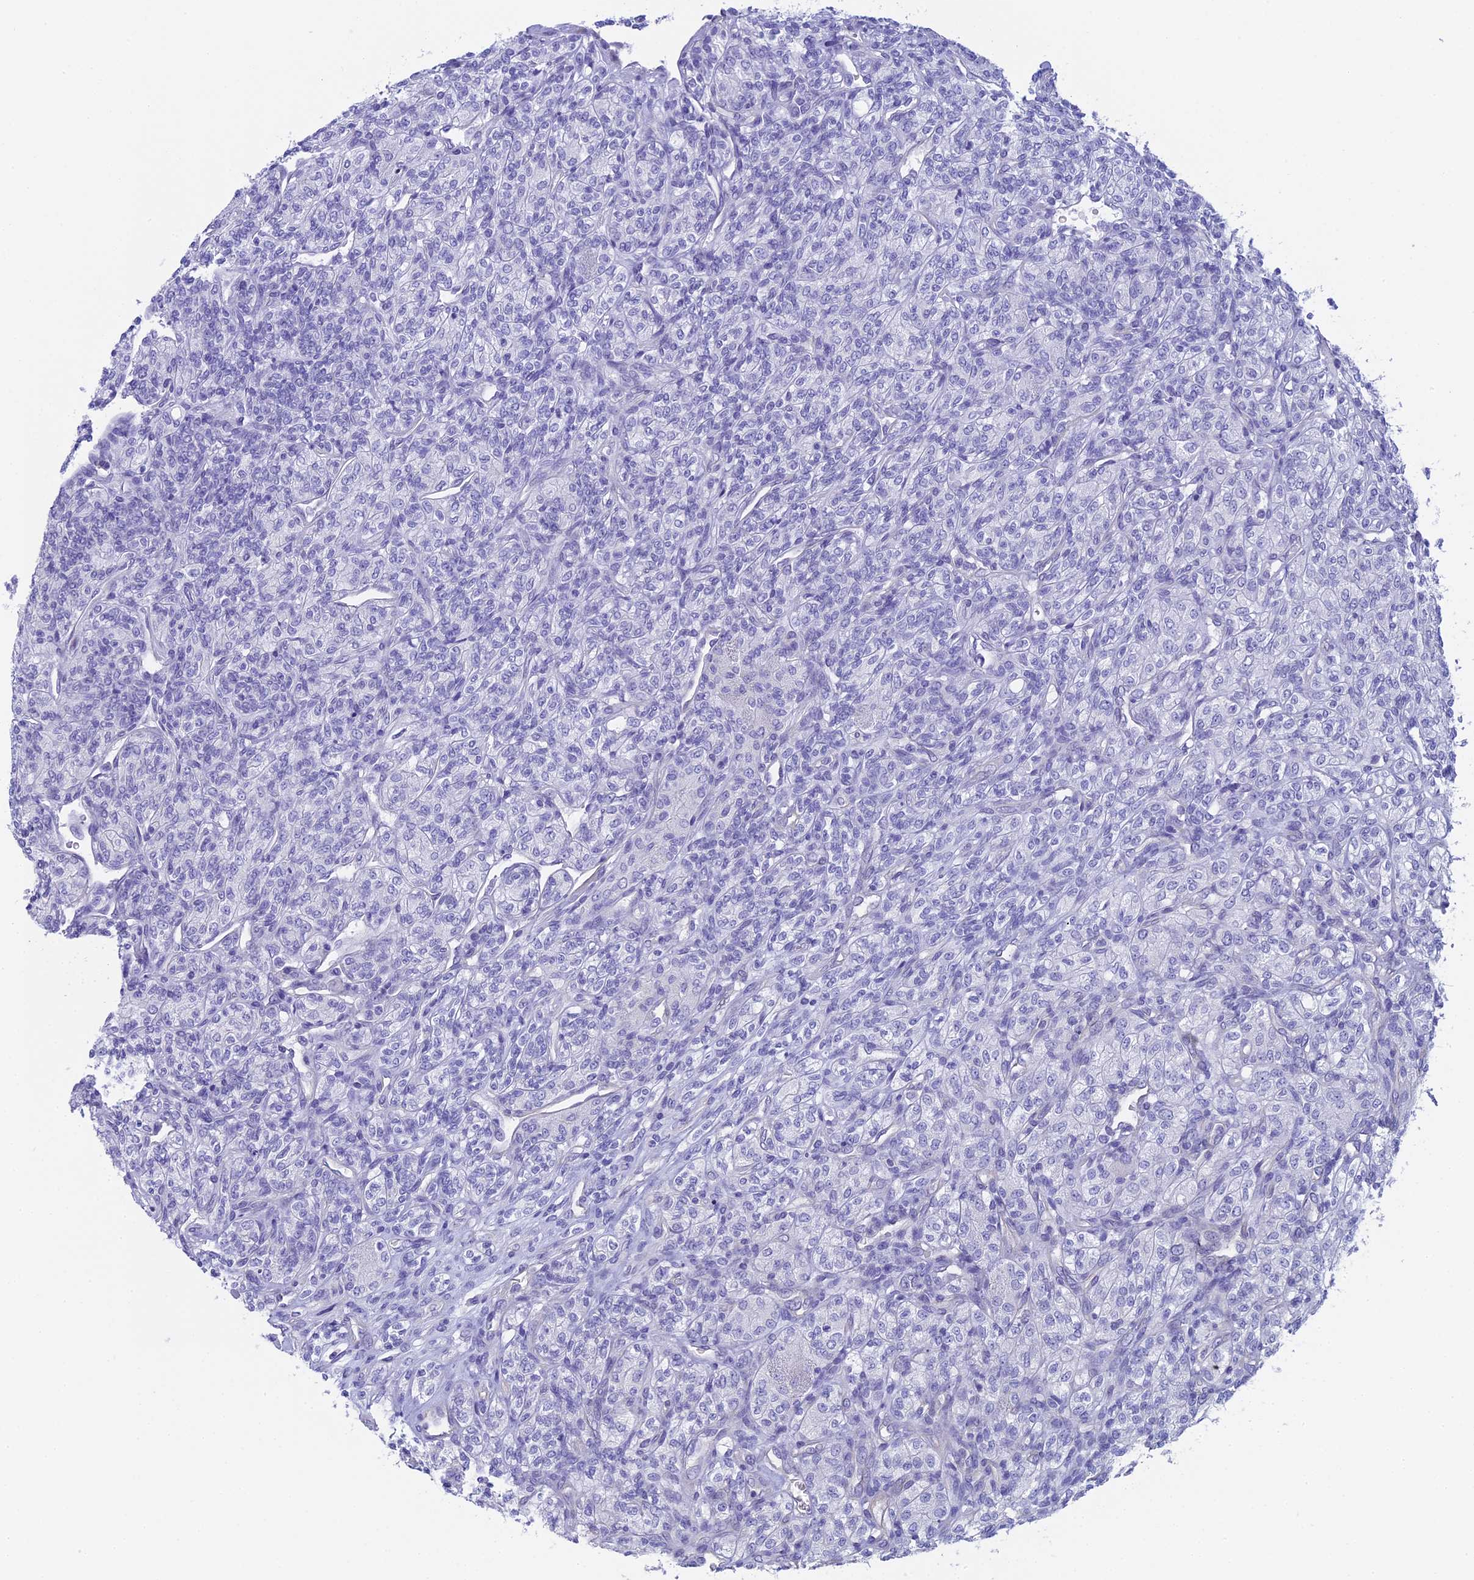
{"staining": {"intensity": "negative", "quantity": "none", "location": "none"}, "tissue": "renal cancer", "cell_type": "Tumor cells", "image_type": "cancer", "snomed": [{"axis": "morphology", "description": "Adenocarcinoma, NOS"}, {"axis": "topography", "description": "Kidney"}], "caption": "The image shows no significant staining in tumor cells of renal cancer.", "gene": "TACSTD2", "patient": {"sex": "male", "age": 77}}